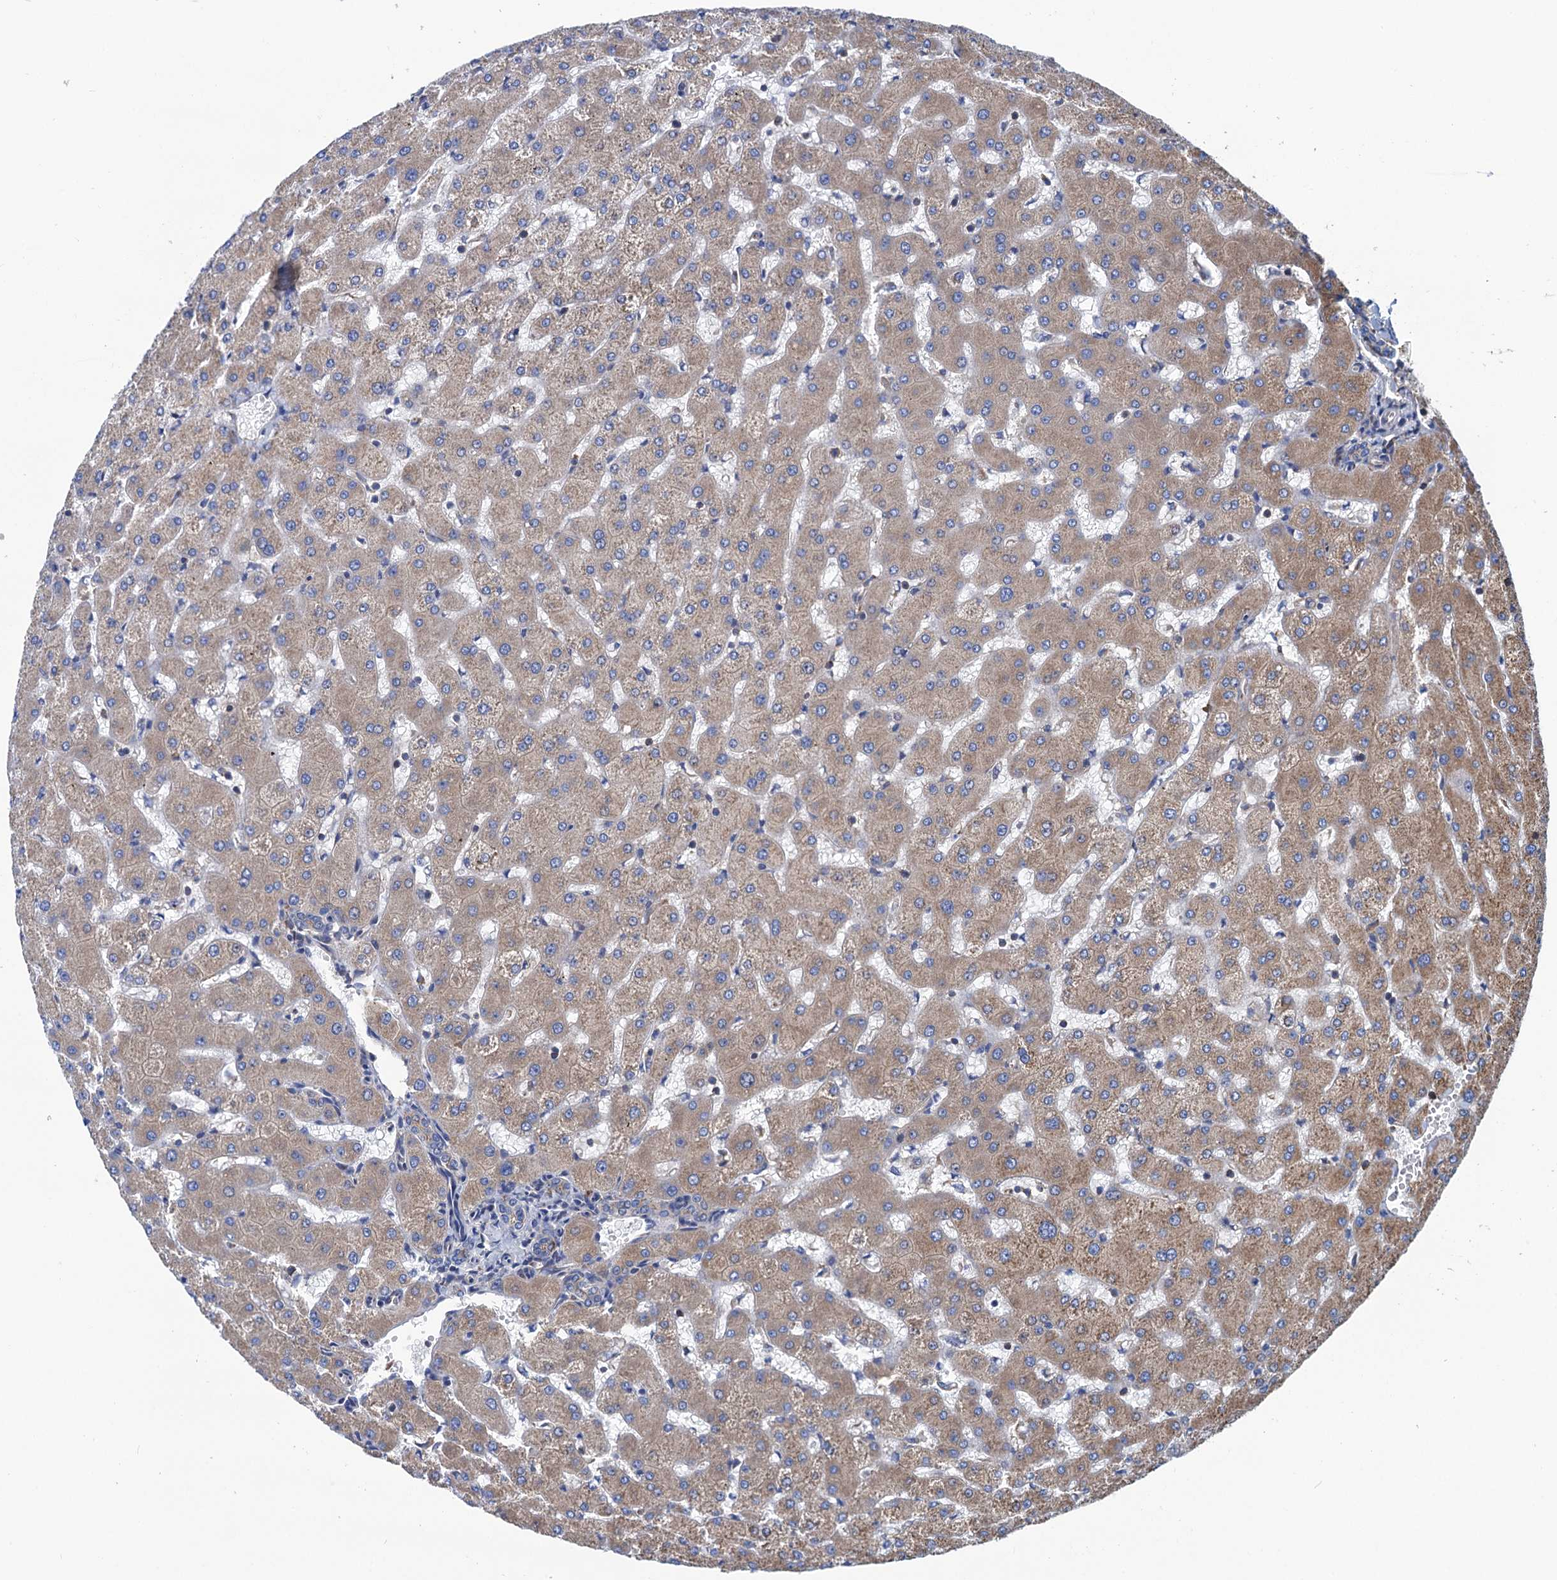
{"staining": {"intensity": "negative", "quantity": "none", "location": "none"}, "tissue": "liver", "cell_type": "Cholangiocytes", "image_type": "normal", "snomed": [{"axis": "morphology", "description": "Normal tissue, NOS"}, {"axis": "topography", "description": "Liver"}], "caption": "The IHC photomicrograph has no significant staining in cholangiocytes of liver. (Brightfield microscopy of DAB (3,3'-diaminobenzidine) IHC at high magnification).", "gene": "SLC12A7", "patient": {"sex": "female", "age": 63}}